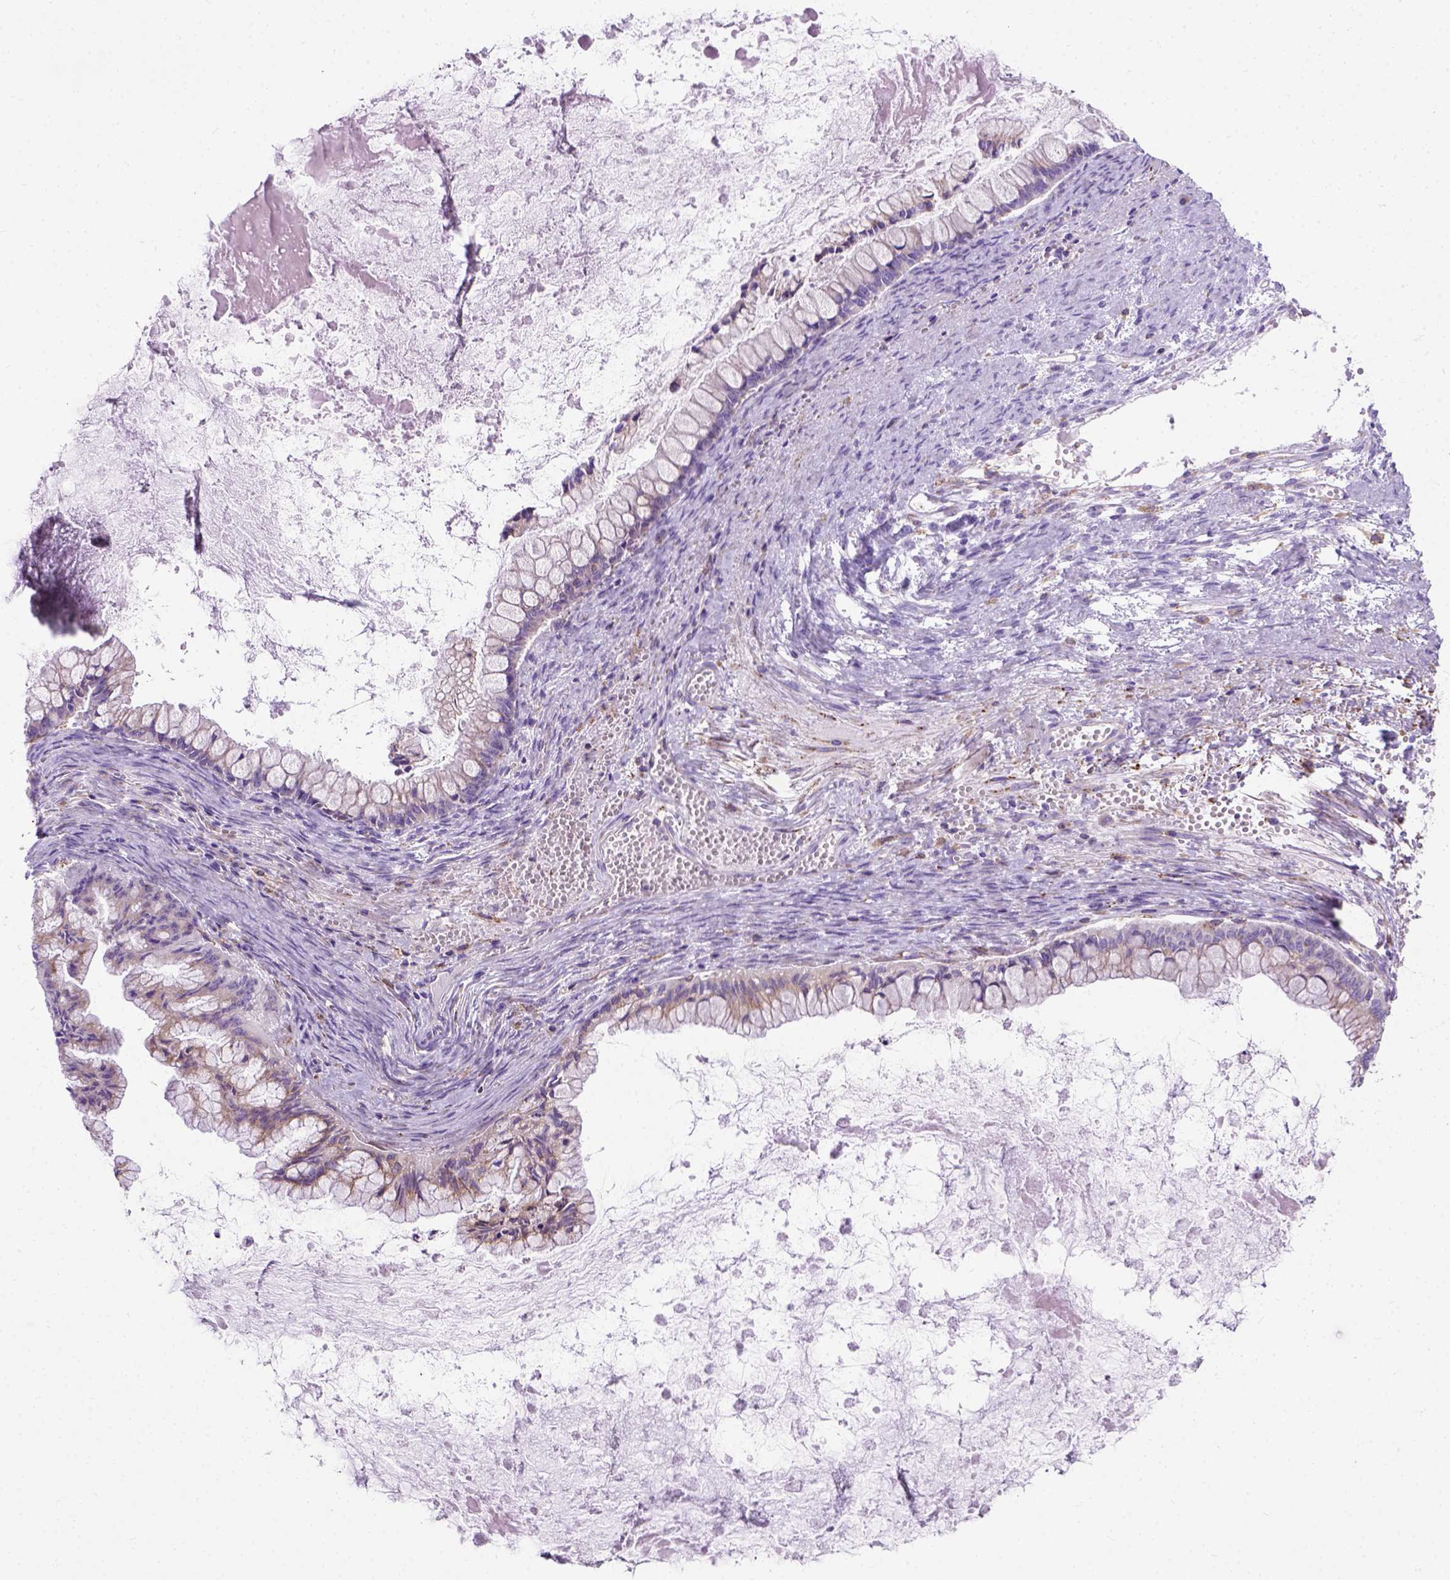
{"staining": {"intensity": "moderate", "quantity": "25%-75%", "location": "cytoplasmic/membranous"}, "tissue": "ovarian cancer", "cell_type": "Tumor cells", "image_type": "cancer", "snomed": [{"axis": "morphology", "description": "Cystadenocarcinoma, mucinous, NOS"}, {"axis": "topography", "description": "Ovary"}], "caption": "High-magnification brightfield microscopy of ovarian cancer (mucinous cystadenocarcinoma) stained with DAB (brown) and counterstained with hematoxylin (blue). tumor cells exhibit moderate cytoplasmic/membranous expression is identified in about25%-75% of cells.", "gene": "PLK4", "patient": {"sex": "female", "age": 67}}